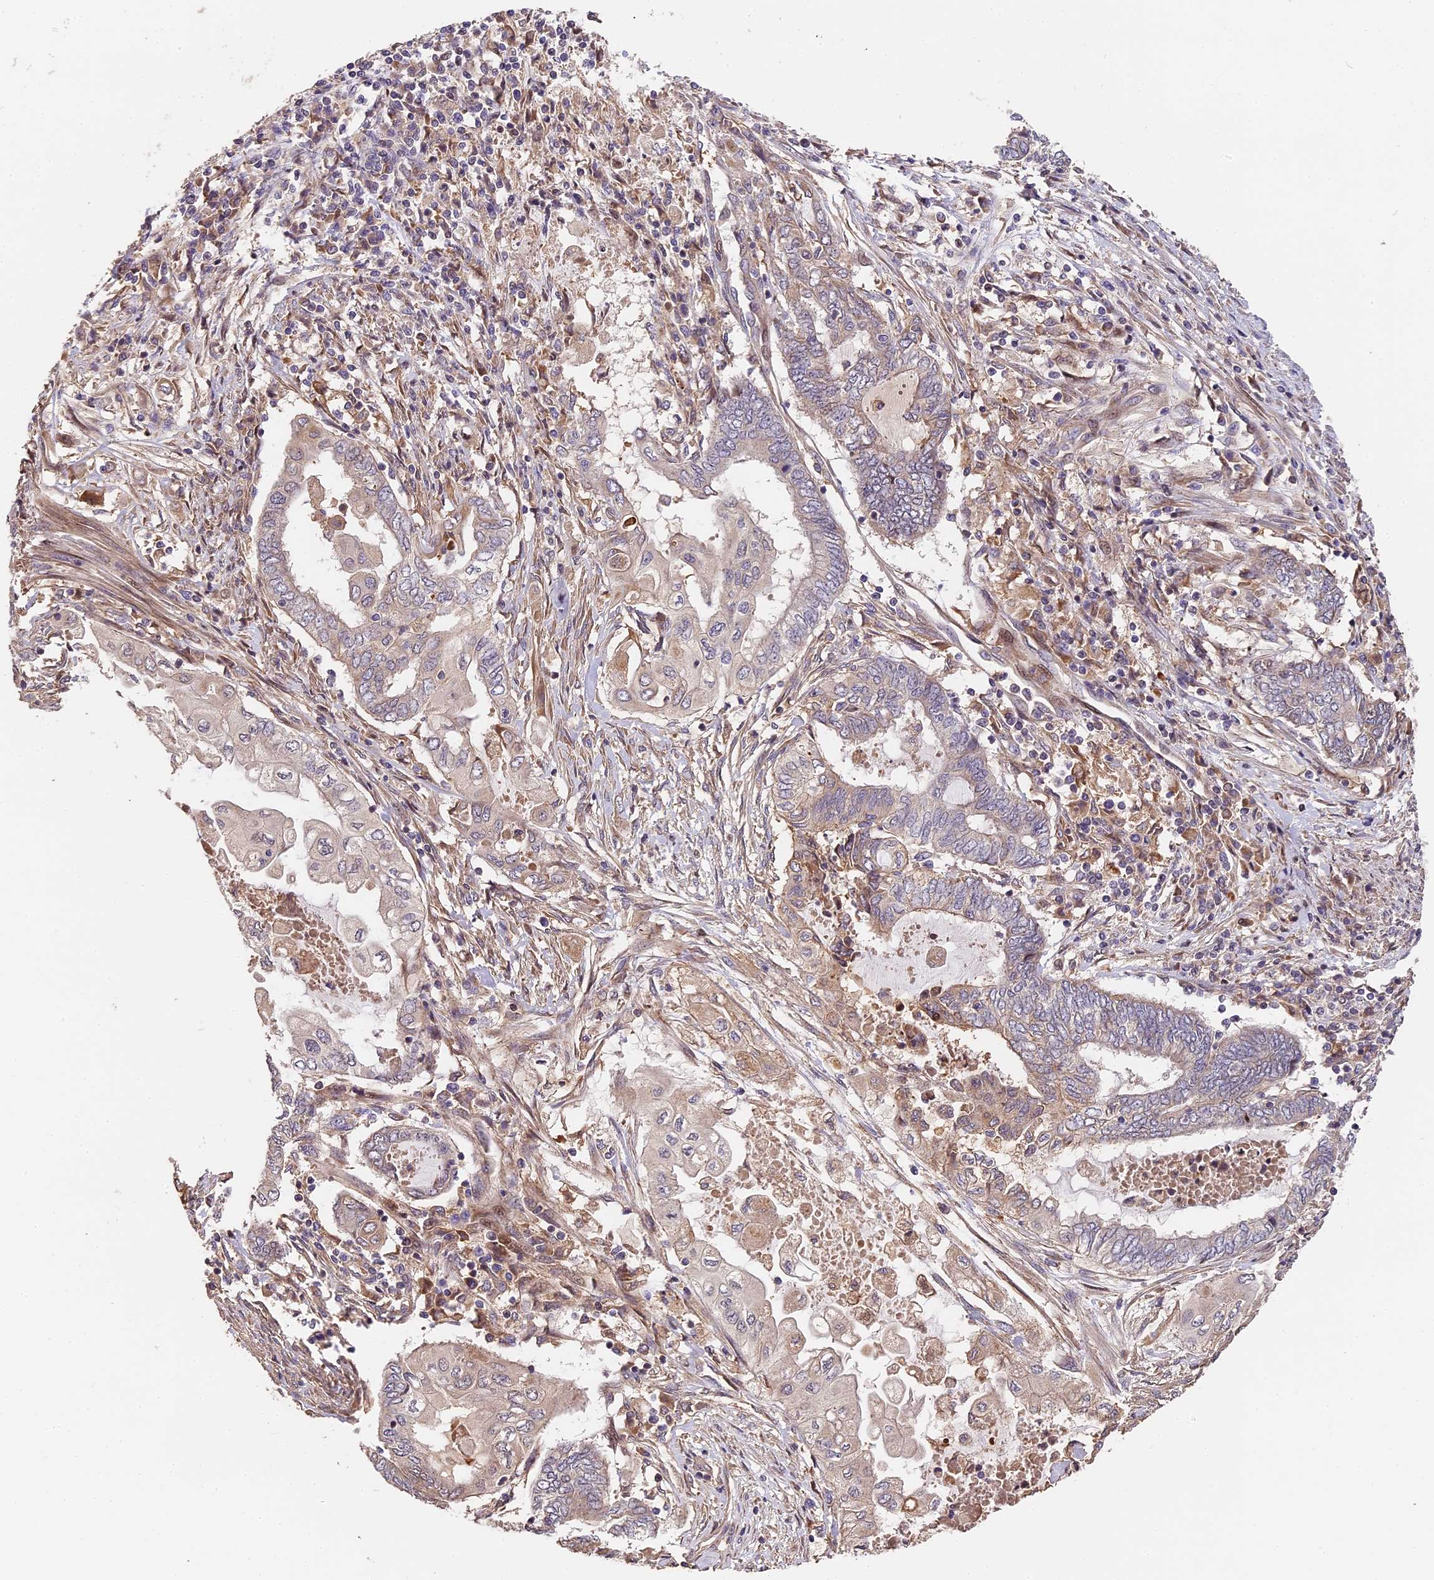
{"staining": {"intensity": "weak", "quantity": "<25%", "location": "cytoplasmic/membranous"}, "tissue": "endometrial cancer", "cell_type": "Tumor cells", "image_type": "cancer", "snomed": [{"axis": "morphology", "description": "Adenocarcinoma, NOS"}, {"axis": "topography", "description": "Uterus"}, {"axis": "topography", "description": "Endometrium"}], "caption": "The IHC image has no significant expression in tumor cells of endometrial cancer tissue.", "gene": "ARHGAP17", "patient": {"sex": "female", "age": 70}}